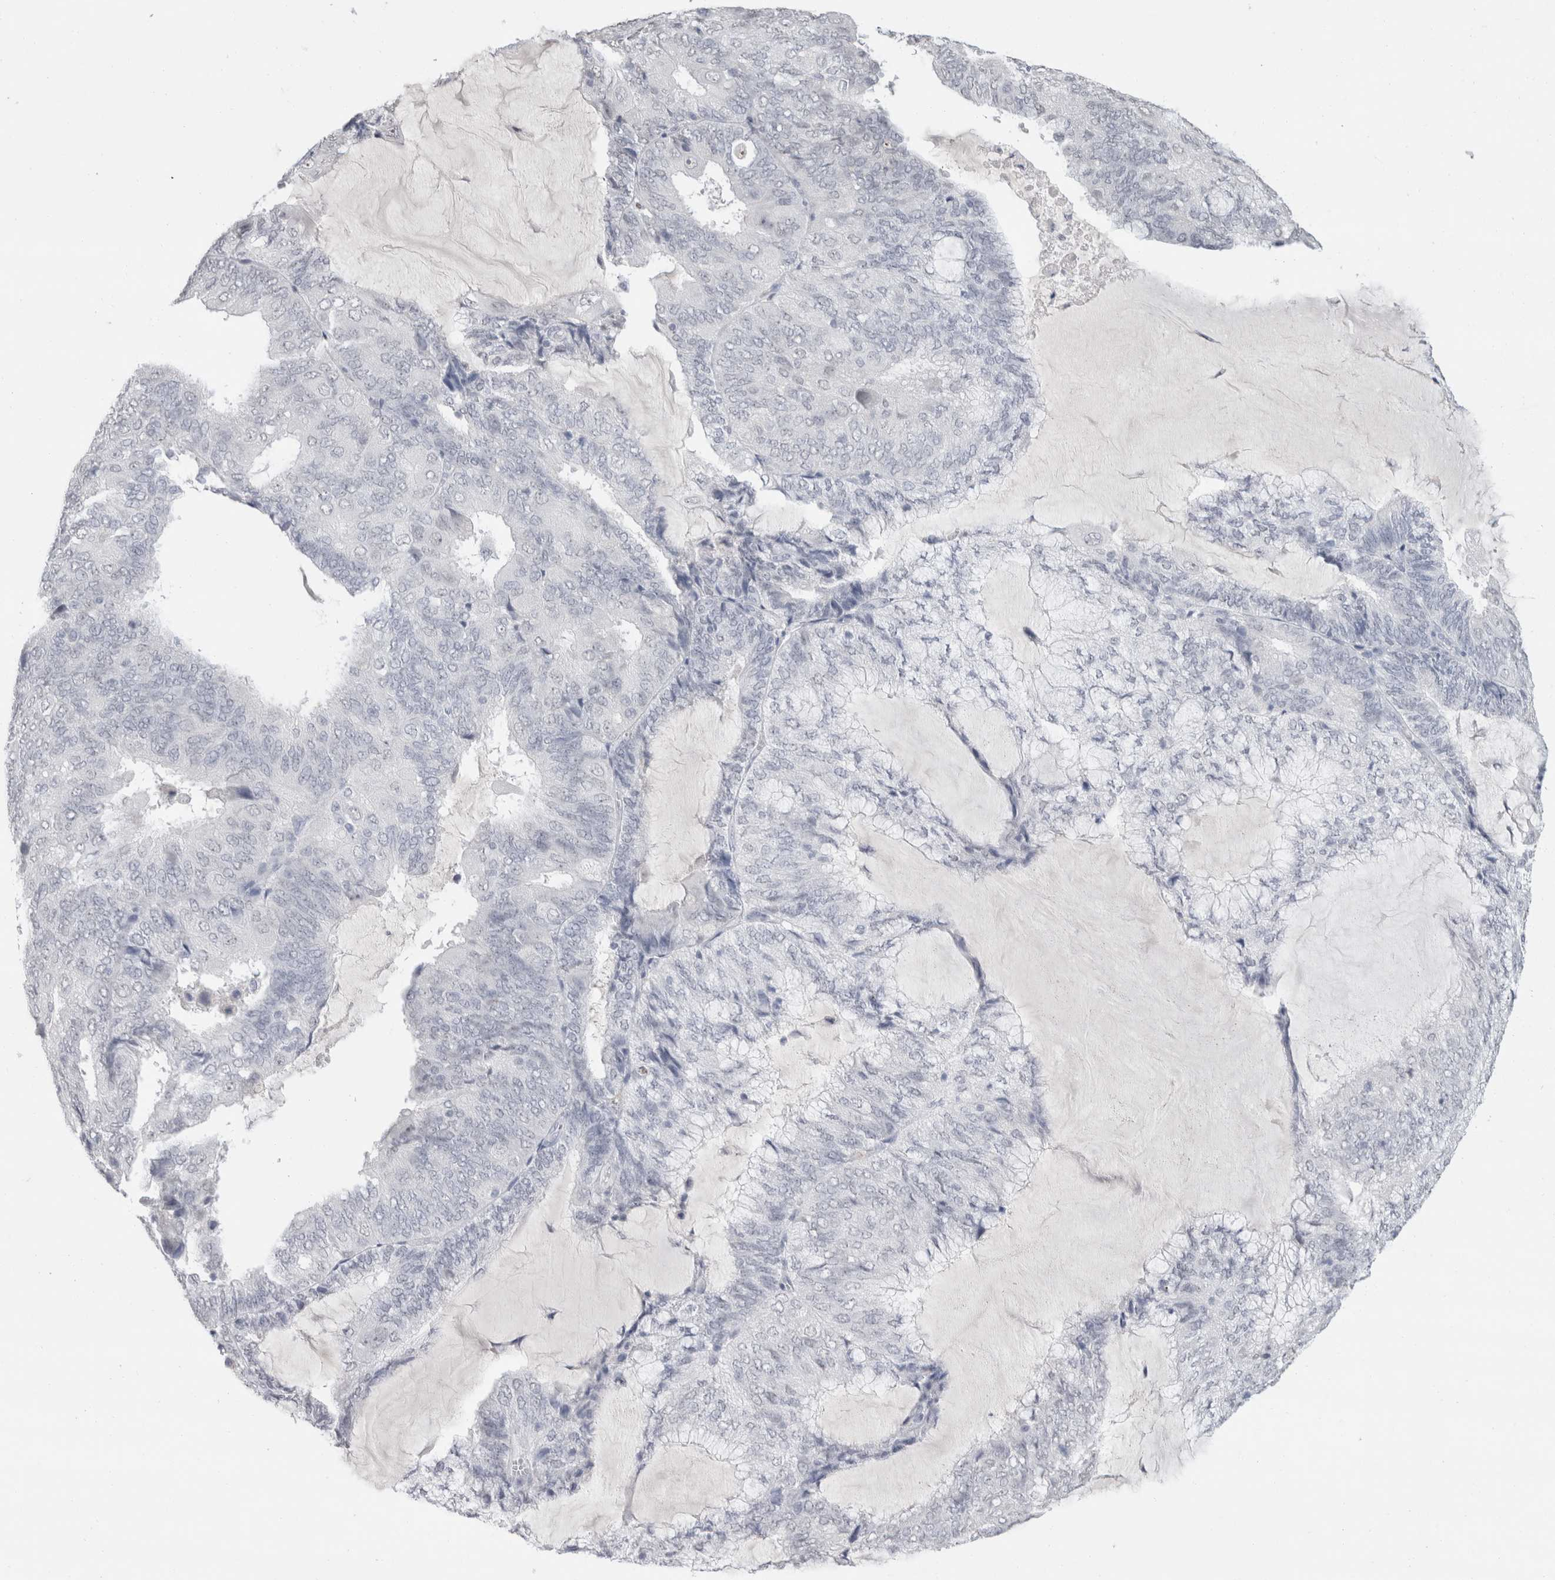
{"staining": {"intensity": "negative", "quantity": "none", "location": "none"}, "tissue": "endometrial cancer", "cell_type": "Tumor cells", "image_type": "cancer", "snomed": [{"axis": "morphology", "description": "Adenocarcinoma, NOS"}, {"axis": "topography", "description": "Endometrium"}], "caption": "Immunohistochemistry (IHC) of endometrial cancer (adenocarcinoma) shows no staining in tumor cells. (IHC, brightfield microscopy, high magnification).", "gene": "CADM3", "patient": {"sex": "female", "age": 81}}